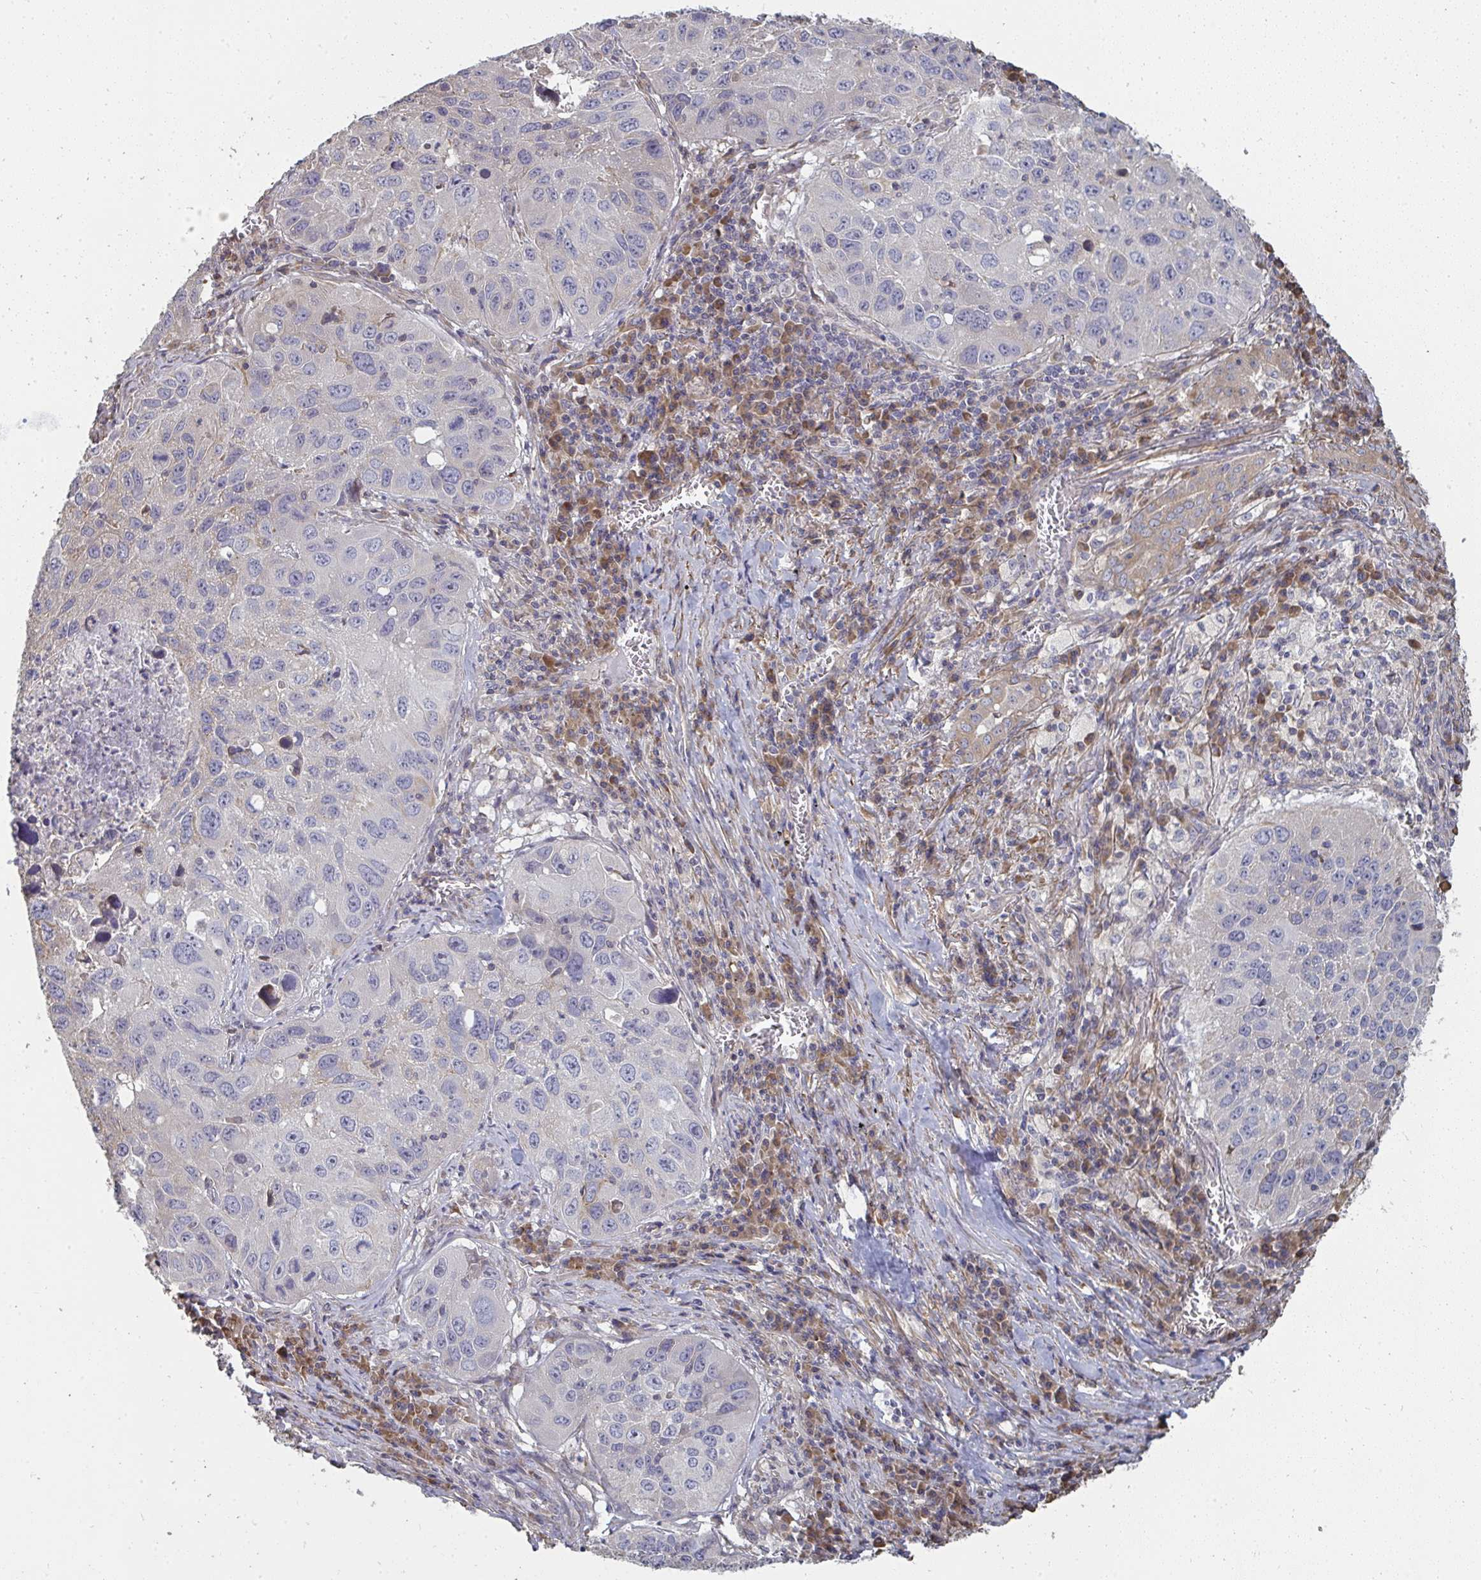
{"staining": {"intensity": "negative", "quantity": "none", "location": "none"}, "tissue": "lung cancer", "cell_type": "Tumor cells", "image_type": "cancer", "snomed": [{"axis": "morphology", "description": "Squamous cell carcinoma, NOS"}, {"axis": "topography", "description": "Lung"}], "caption": "The photomicrograph shows no significant expression in tumor cells of lung cancer (squamous cell carcinoma). The staining was performed using DAB to visualize the protein expression in brown, while the nuclei were stained in blue with hematoxylin (Magnification: 20x).", "gene": "ZFYVE28", "patient": {"sex": "female", "age": 61}}